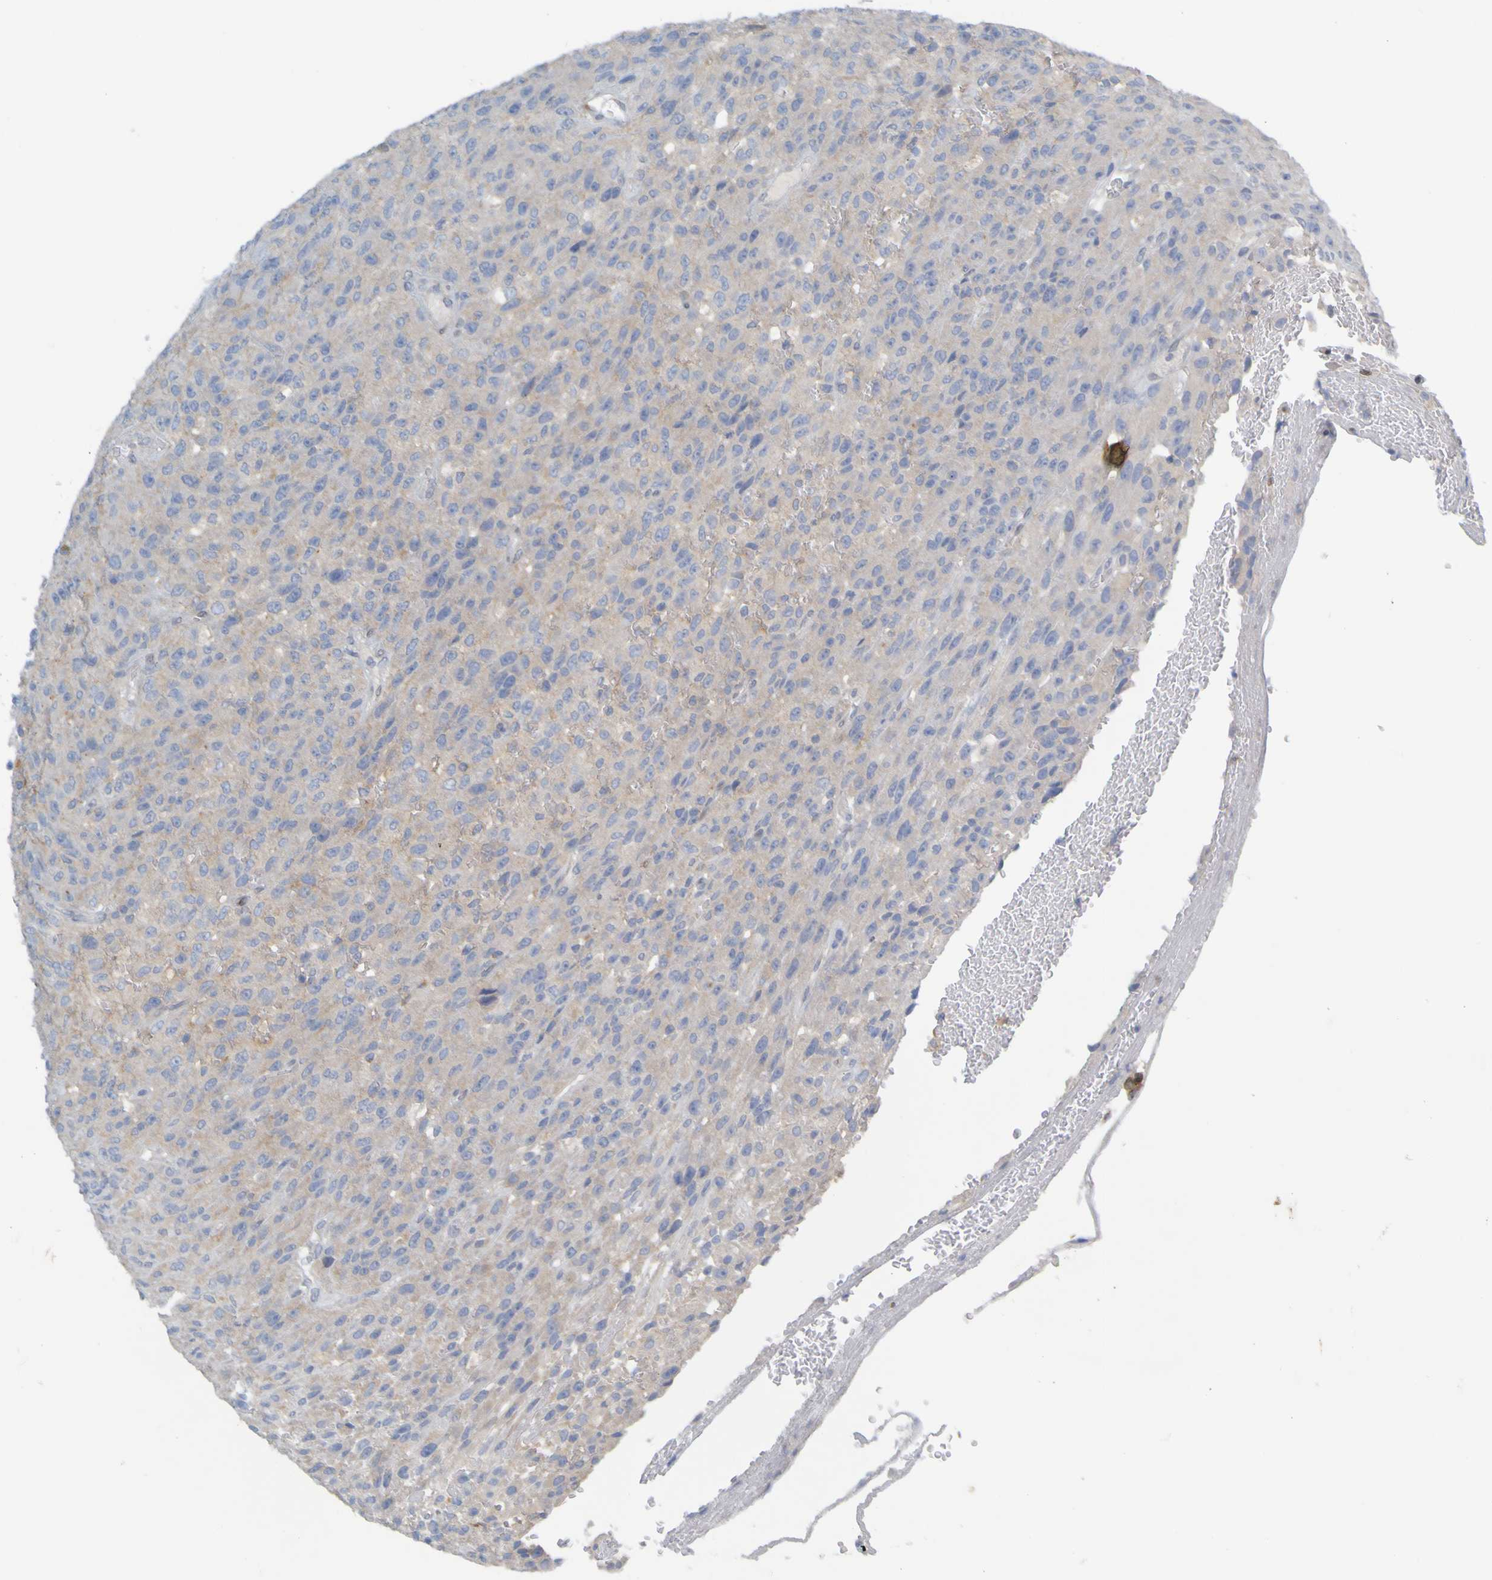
{"staining": {"intensity": "weak", "quantity": ">75%", "location": "cytoplasmic/membranous"}, "tissue": "urothelial cancer", "cell_type": "Tumor cells", "image_type": "cancer", "snomed": [{"axis": "morphology", "description": "Urothelial carcinoma, High grade"}, {"axis": "topography", "description": "Urinary bladder"}], "caption": "Protein analysis of urothelial cancer tissue displays weak cytoplasmic/membranous expression in approximately >75% of tumor cells. (DAB IHC, brown staining for protein, blue staining for nuclei).", "gene": "MAG", "patient": {"sex": "male", "age": 66}}